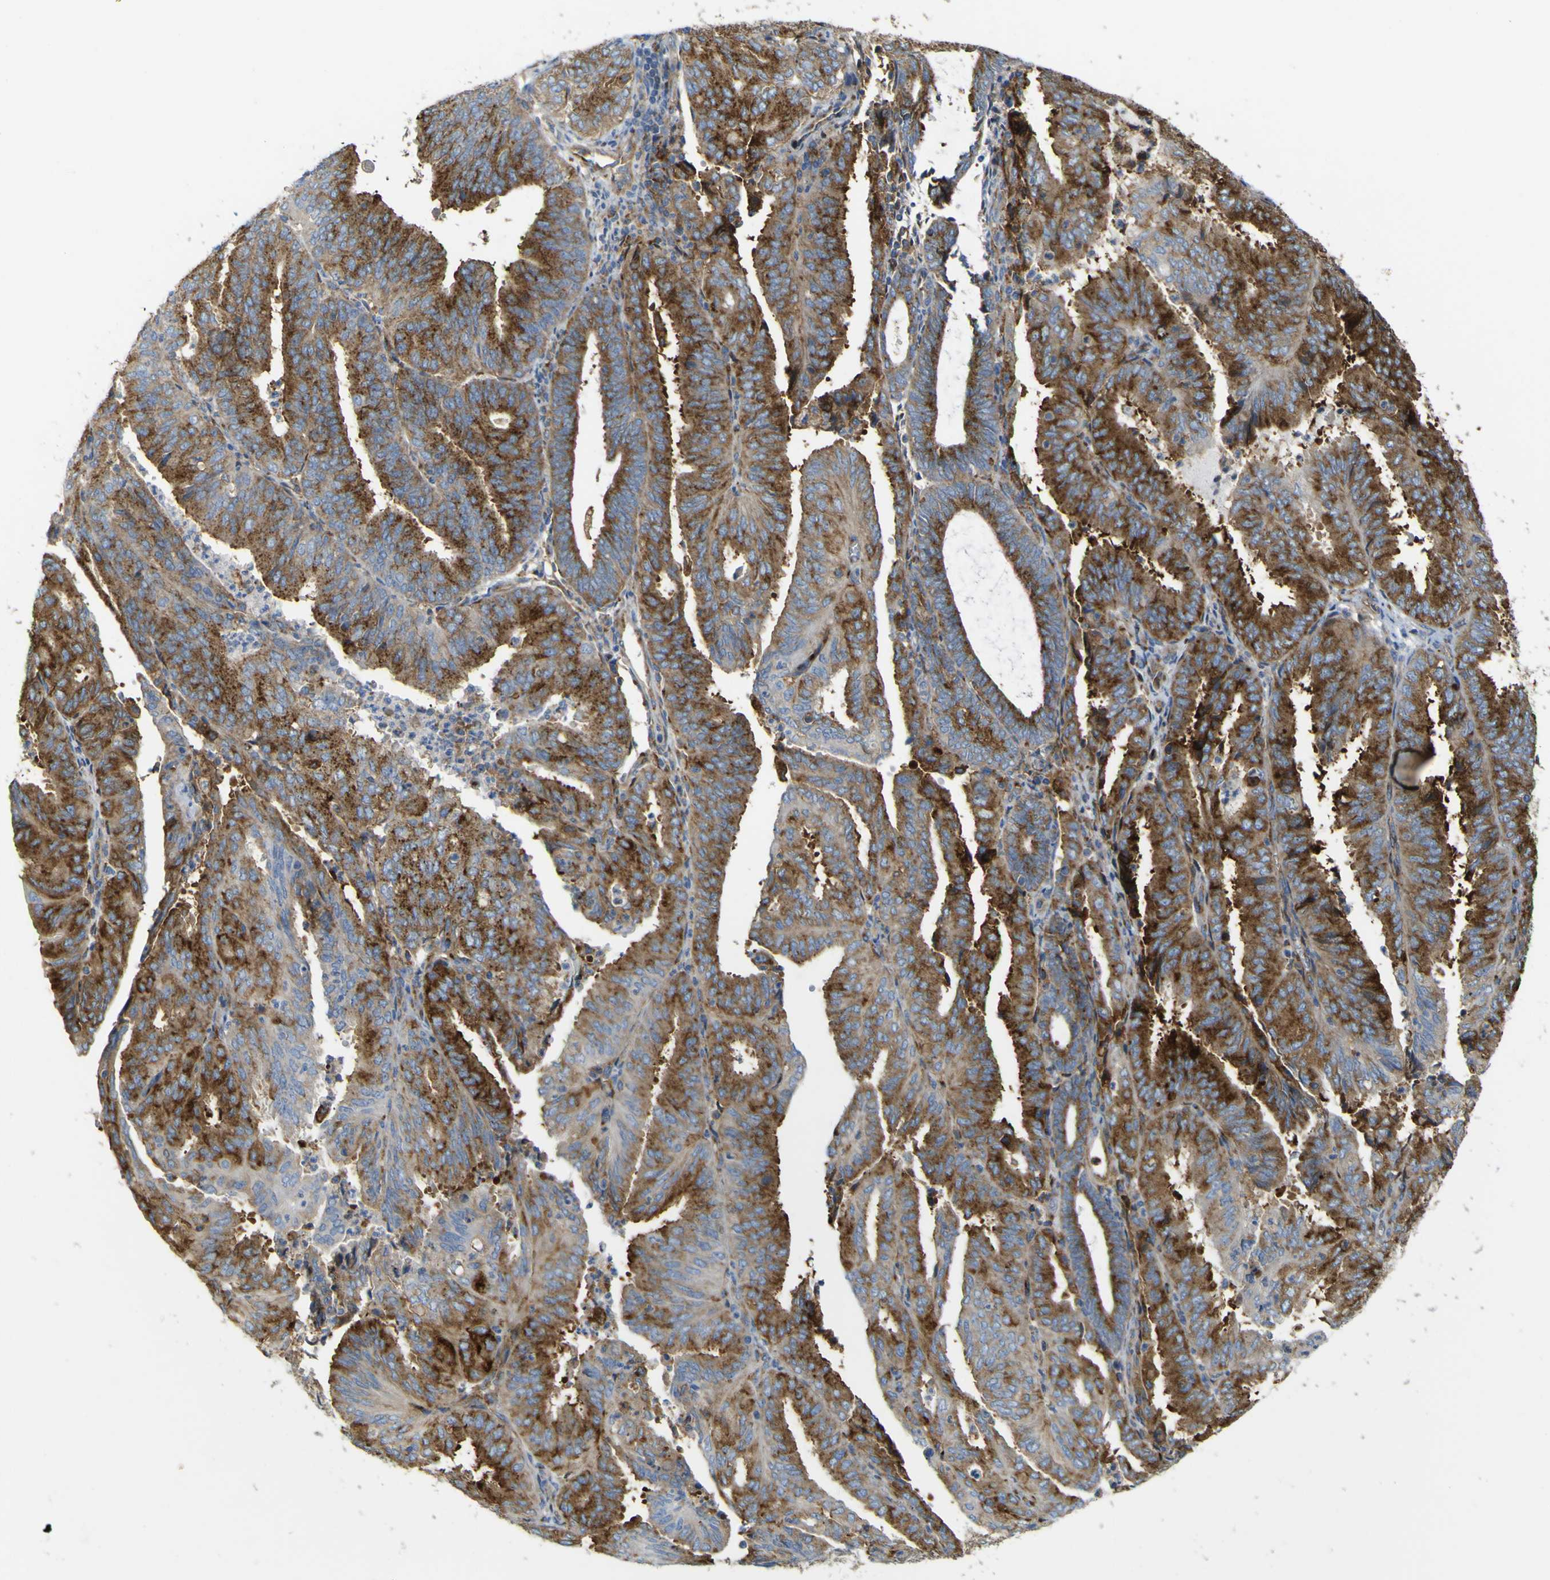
{"staining": {"intensity": "moderate", "quantity": ">75%", "location": "cytoplasmic/membranous"}, "tissue": "endometrial cancer", "cell_type": "Tumor cells", "image_type": "cancer", "snomed": [{"axis": "morphology", "description": "Adenocarcinoma, NOS"}, {"axis": "topography", "description": "Uterus"}], "caption": "A brown stain shows moderate cytoplasmic/membranous expression of a protein in human endometrial cancer (adenocarcinoma) tumor cells.", "gene": "IGF2R", "patient": {"sex": "female", "age": 60}}